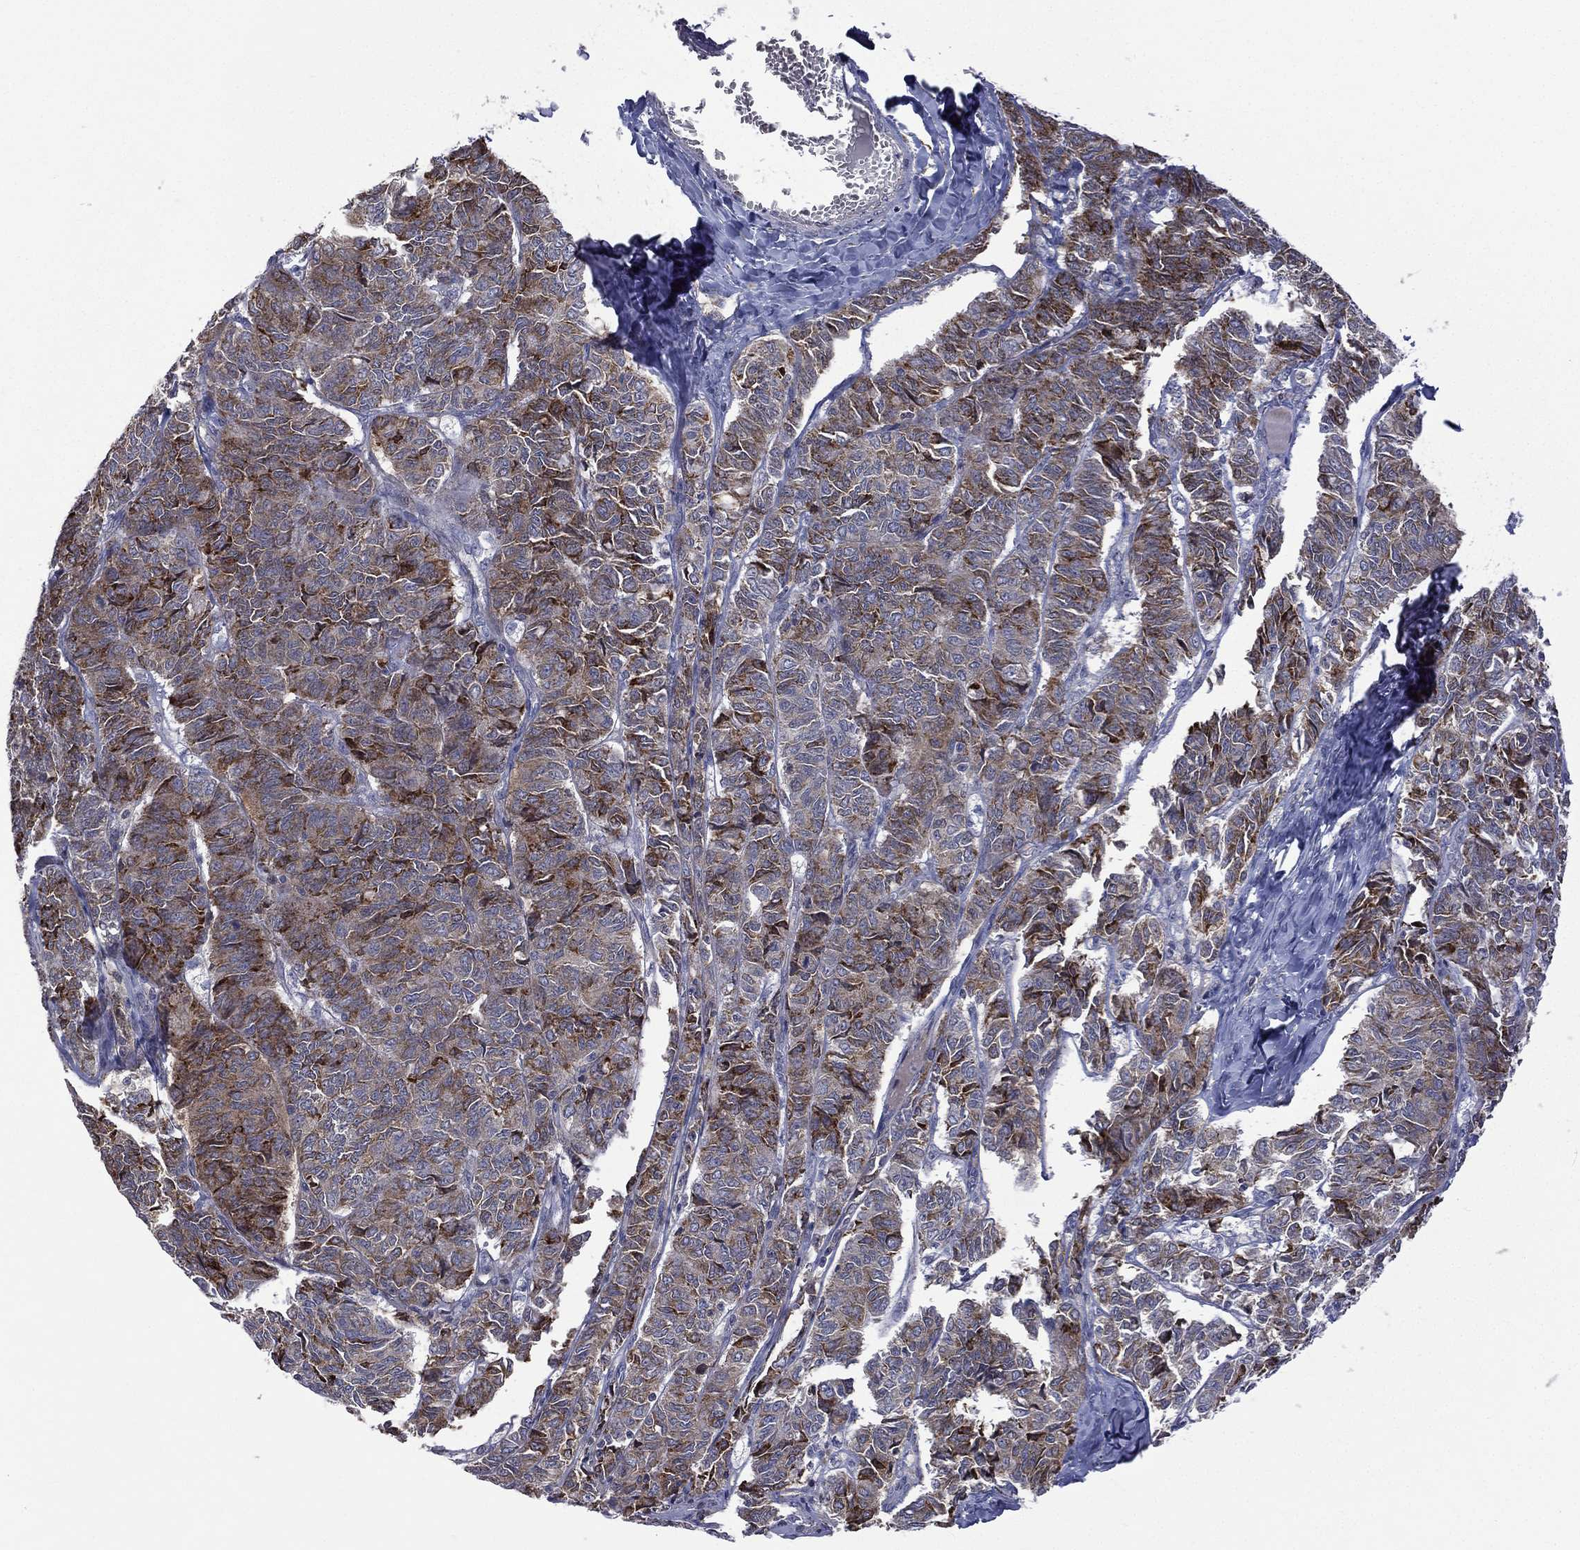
{"staining": {"intensity": "strong", "quantity": "<25%", "location": "cytoplasmic/membranous"}, "tissue": "ovarian cancer", "cell_type": "Tumor cells", "image_type": "cancer", "snomed": [{"axis": "morphology", "description": "Carcinoma, endometroid"}, {"axis": "topography", "description": "Ovary"}], "caption": "Immunohistochemical staining of endometroid carcinoma (ovarian) demonstrates medium levels of strong cytoplasmic/membranous staining in about <25% of tumor cells. Nuclei are stained in blue.", "gene": "C20orf96", "patient": {"sex": "female", "age": 80}}